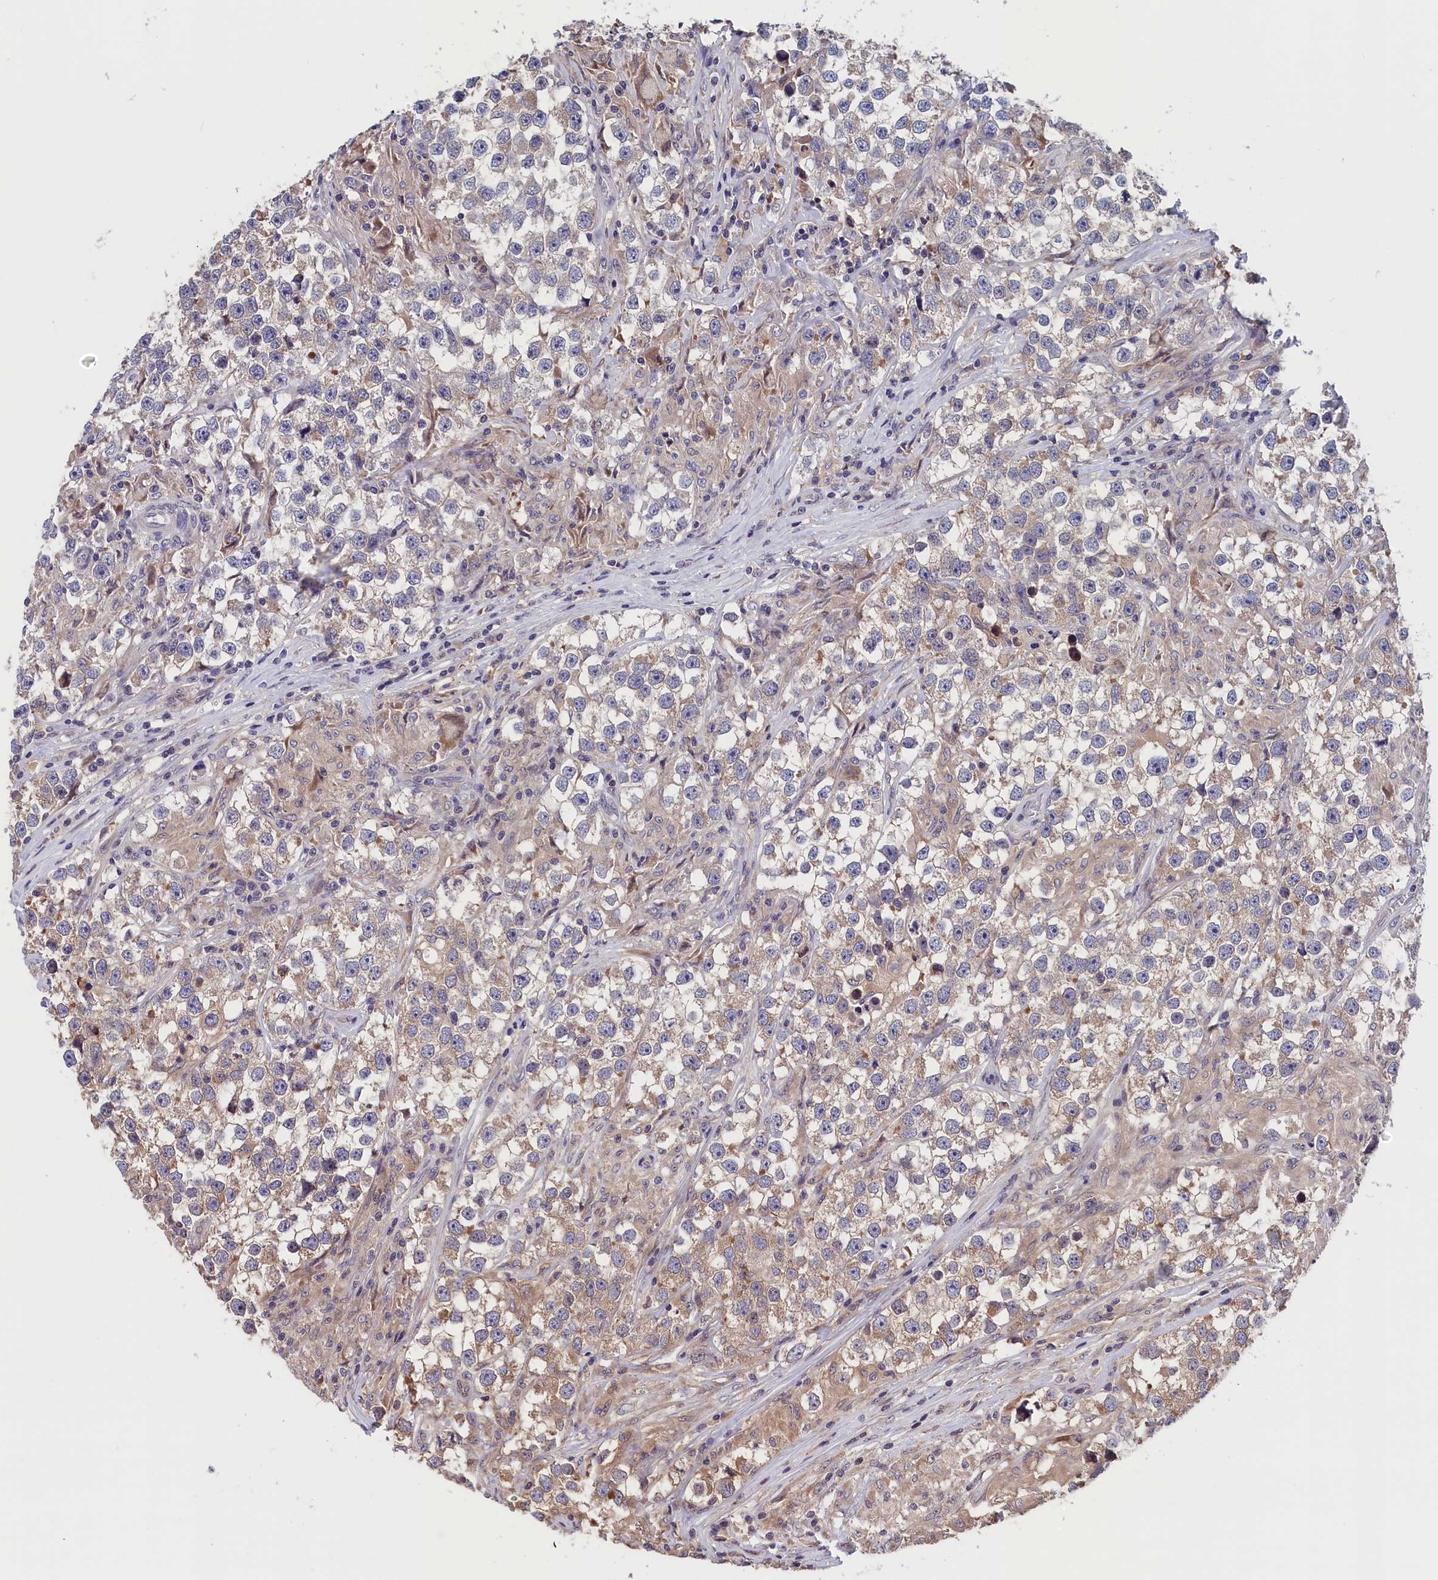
{"staining": {"intensity": "weak", "quantity": "25%-75%", "location": "cytoplasmic/membranous"}, "tissue": "testis cancer", "cell_type": "Tumor cells", "image_type": "cancer", "snomed": [{"axis": "morphology", "description": "Seminoma, NOS"}, {"axis": "topography", "description": "Testis"}], "caption": "Immunohistochemical staining of testis cancer (seminoma) displays weak cytoplasmic/membranous protein expression in approximately 25%-75% of tumor cells. The staining was performed using DAB to visualize the protein expression in brown, while the nuclei were stained in blue with hematoxylin (Magnification: 20x).", "gene": "TMEM116", "patient": {"sex": "male", "age": 46}}